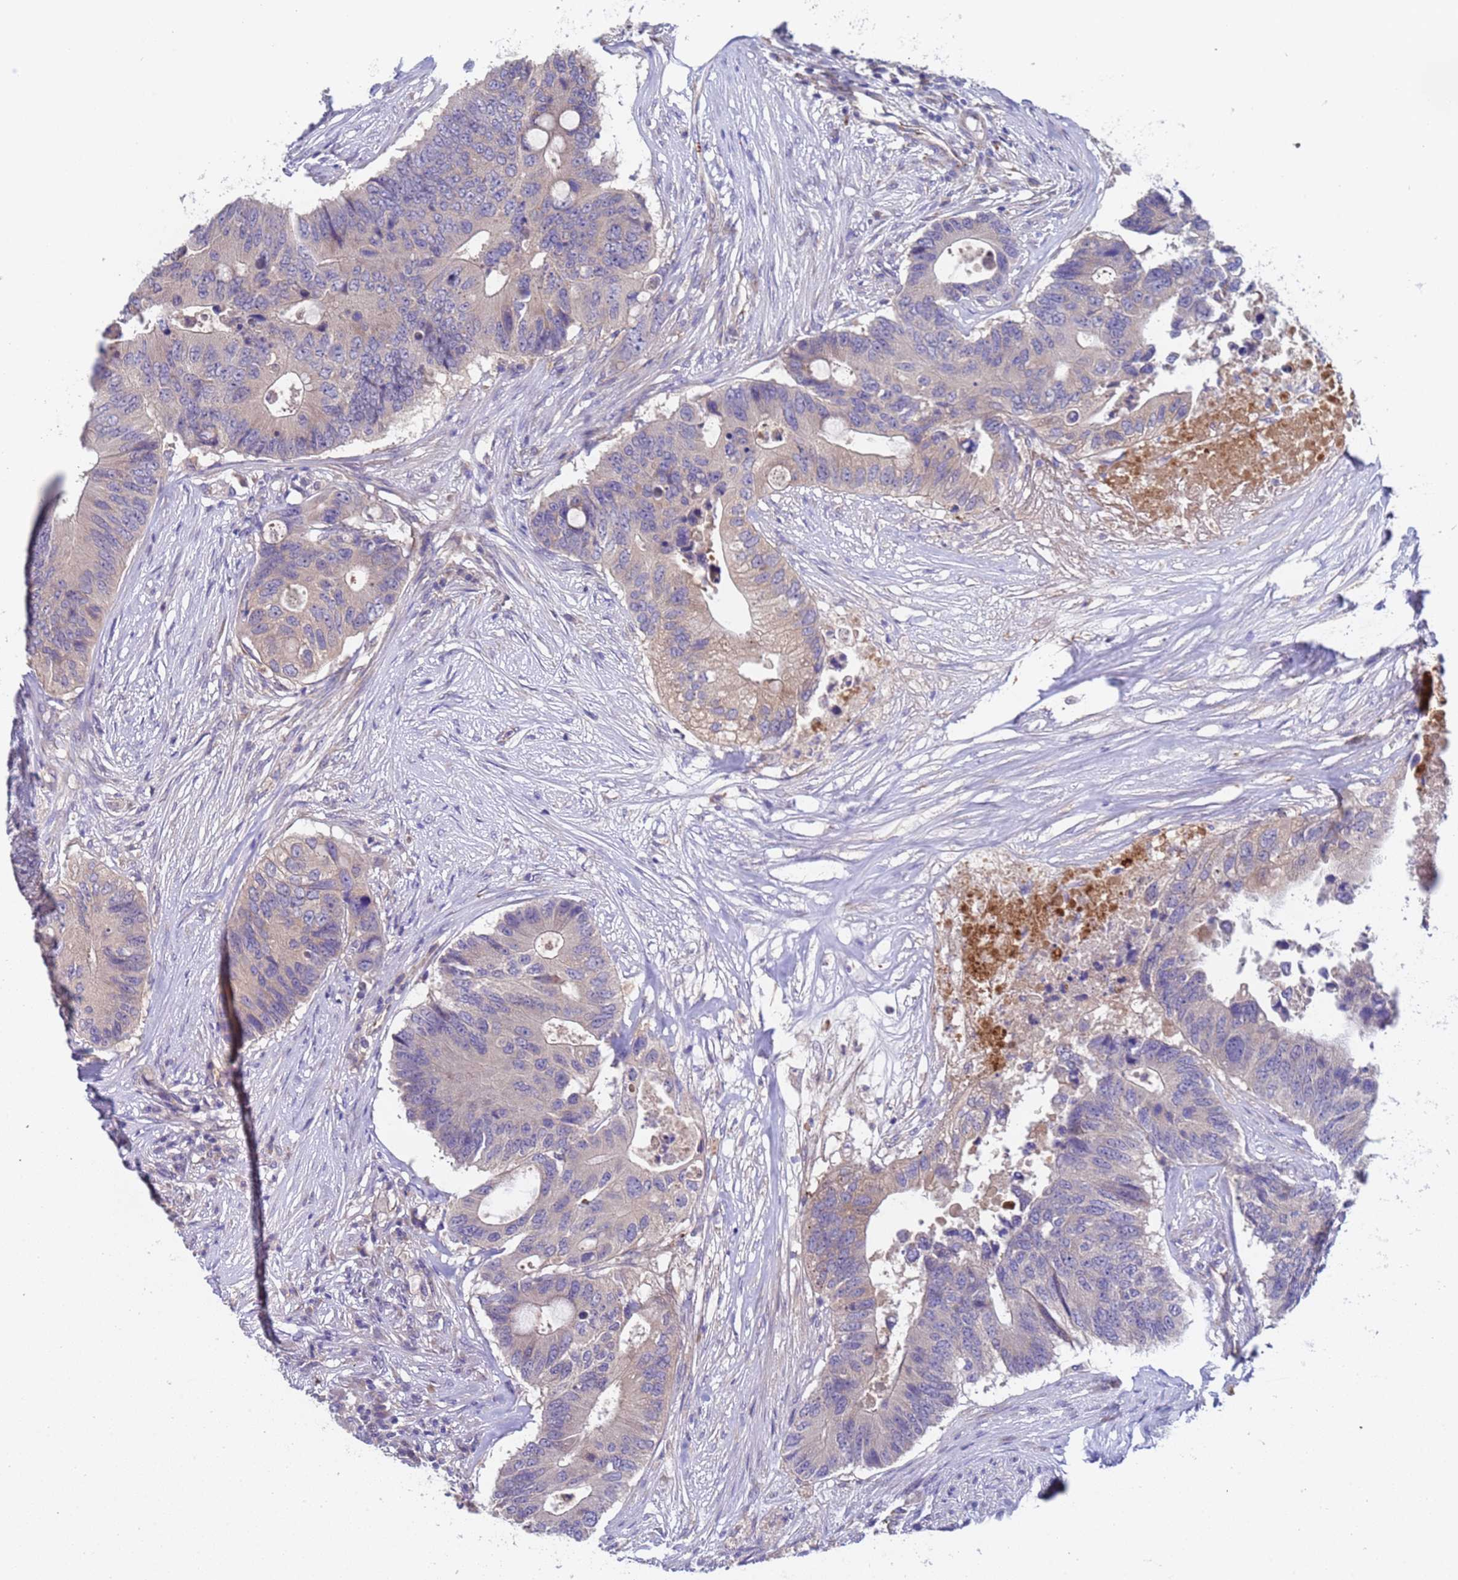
{"staining": {"intensity": "weak", "quantity": "<25%", "location": "cytoplasmic/membranous"}, "tissue": "colorectal cancer", "cell_type": "Tumor cells", "image_type": "cancer", "snomed": [{"axis": "morphology", "description": "Adenocarcinoma, NOS"}, {"axis": "topography", "description": "Colon"}], "caption": "A histopathology image of colorectal cancer (adenocarcinoma) stained for a protein reveals no brown staining in tumor cells.", "gene": "ZNF248", "patient": {"sex": "male", "age": 71}}